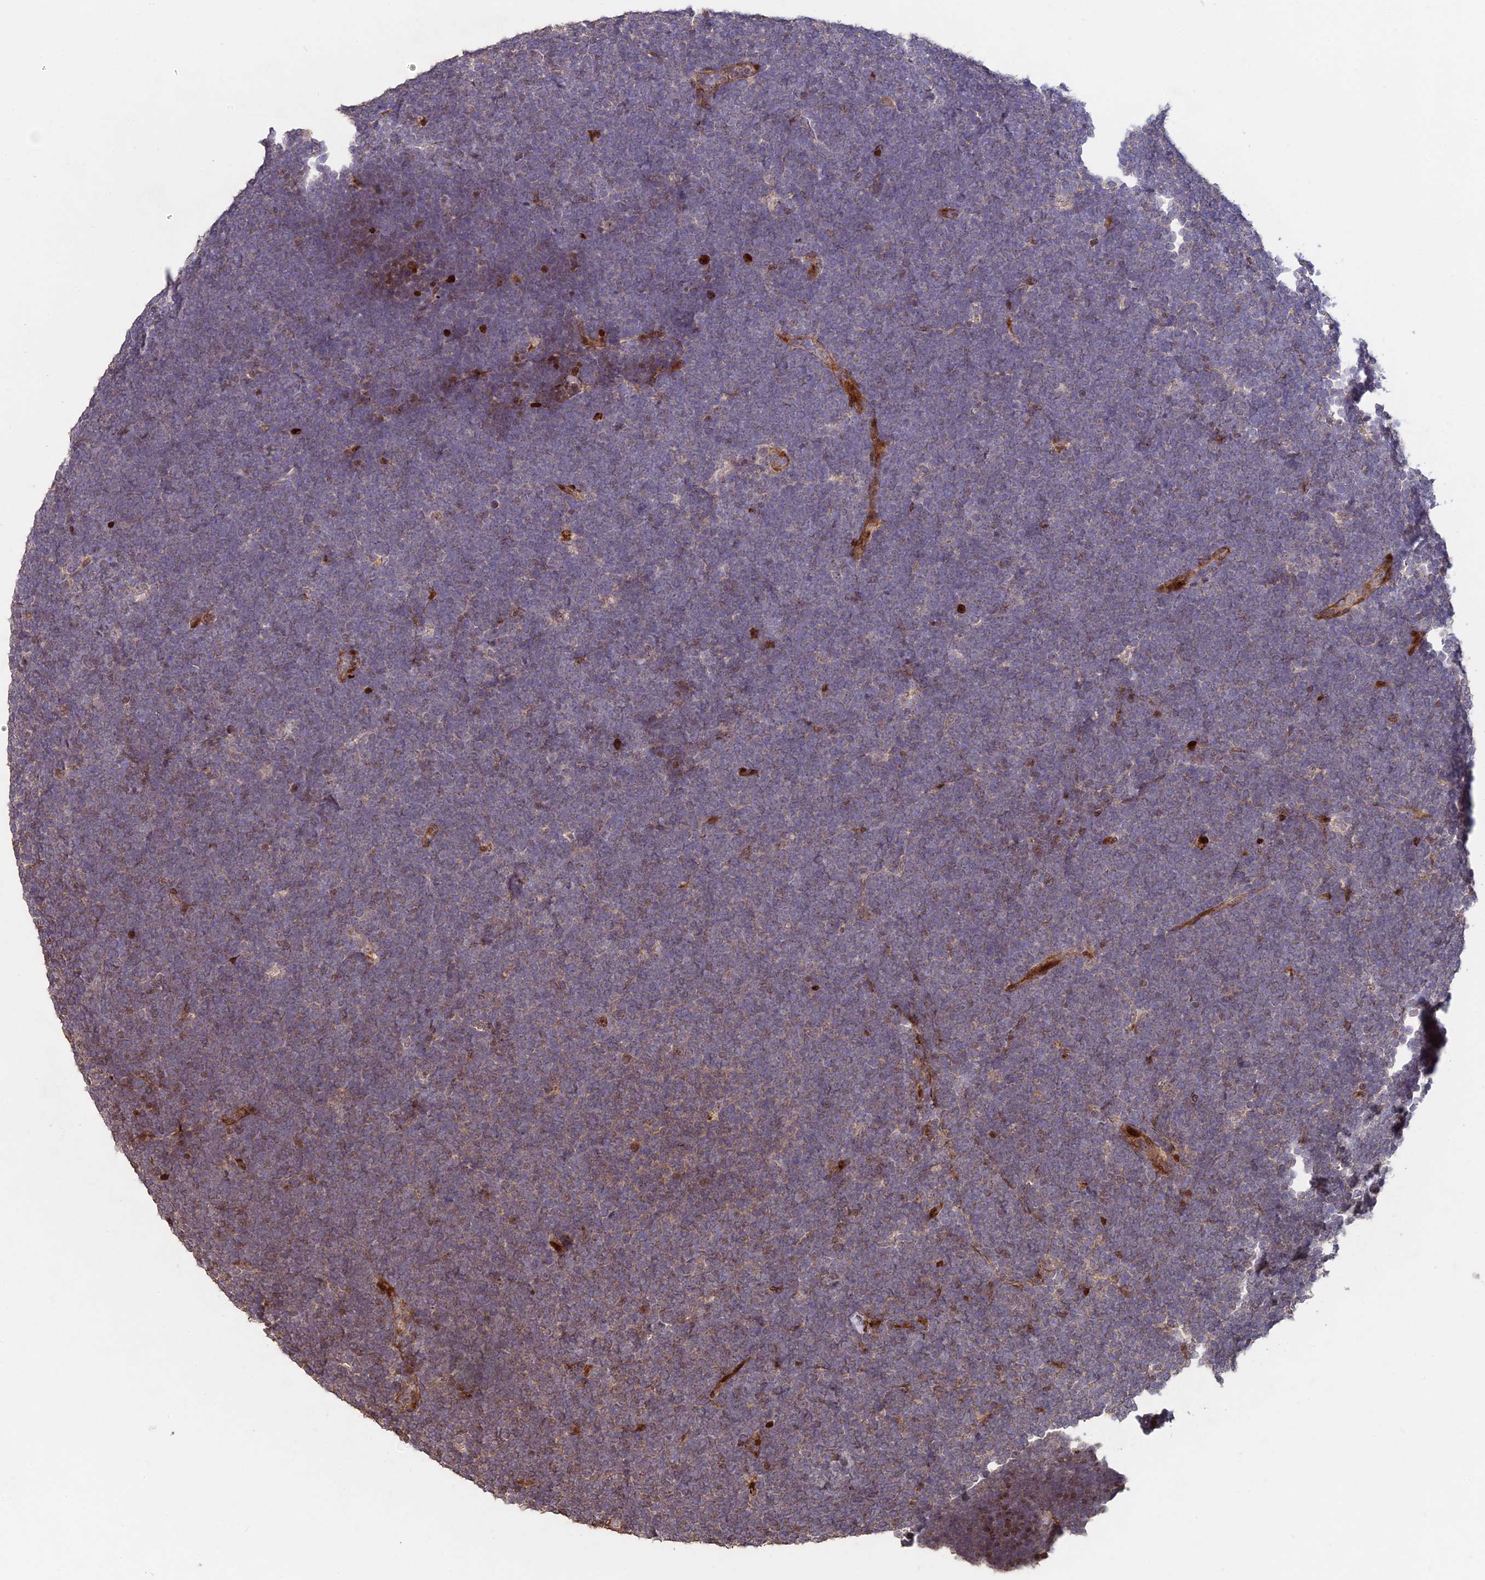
{"staining": {"intensity": "weak", "quantity": "<25%", "location": "cytoplasmic/membranous"}, "tissue": "lymphoma", "cell_type": "Tumor cells", "image_type": "cancer", "snomed": [{"axis": "morphology", "description": "Malignant lymphoma, non-Hodgkin's type, High grade"}, {"axis": "topography", "description": "Lymph node"}], "caption": "Tumor cells are negative for protein expression in human malignant lymphoma, non-Hodgkin's type (high-grade). (DAB (3,3'-diaminobenzidine) immunohistochemistry (IHC), high magnification).", "gene": "RBMS2", "patient": {"sex": "male", "age": 13}}